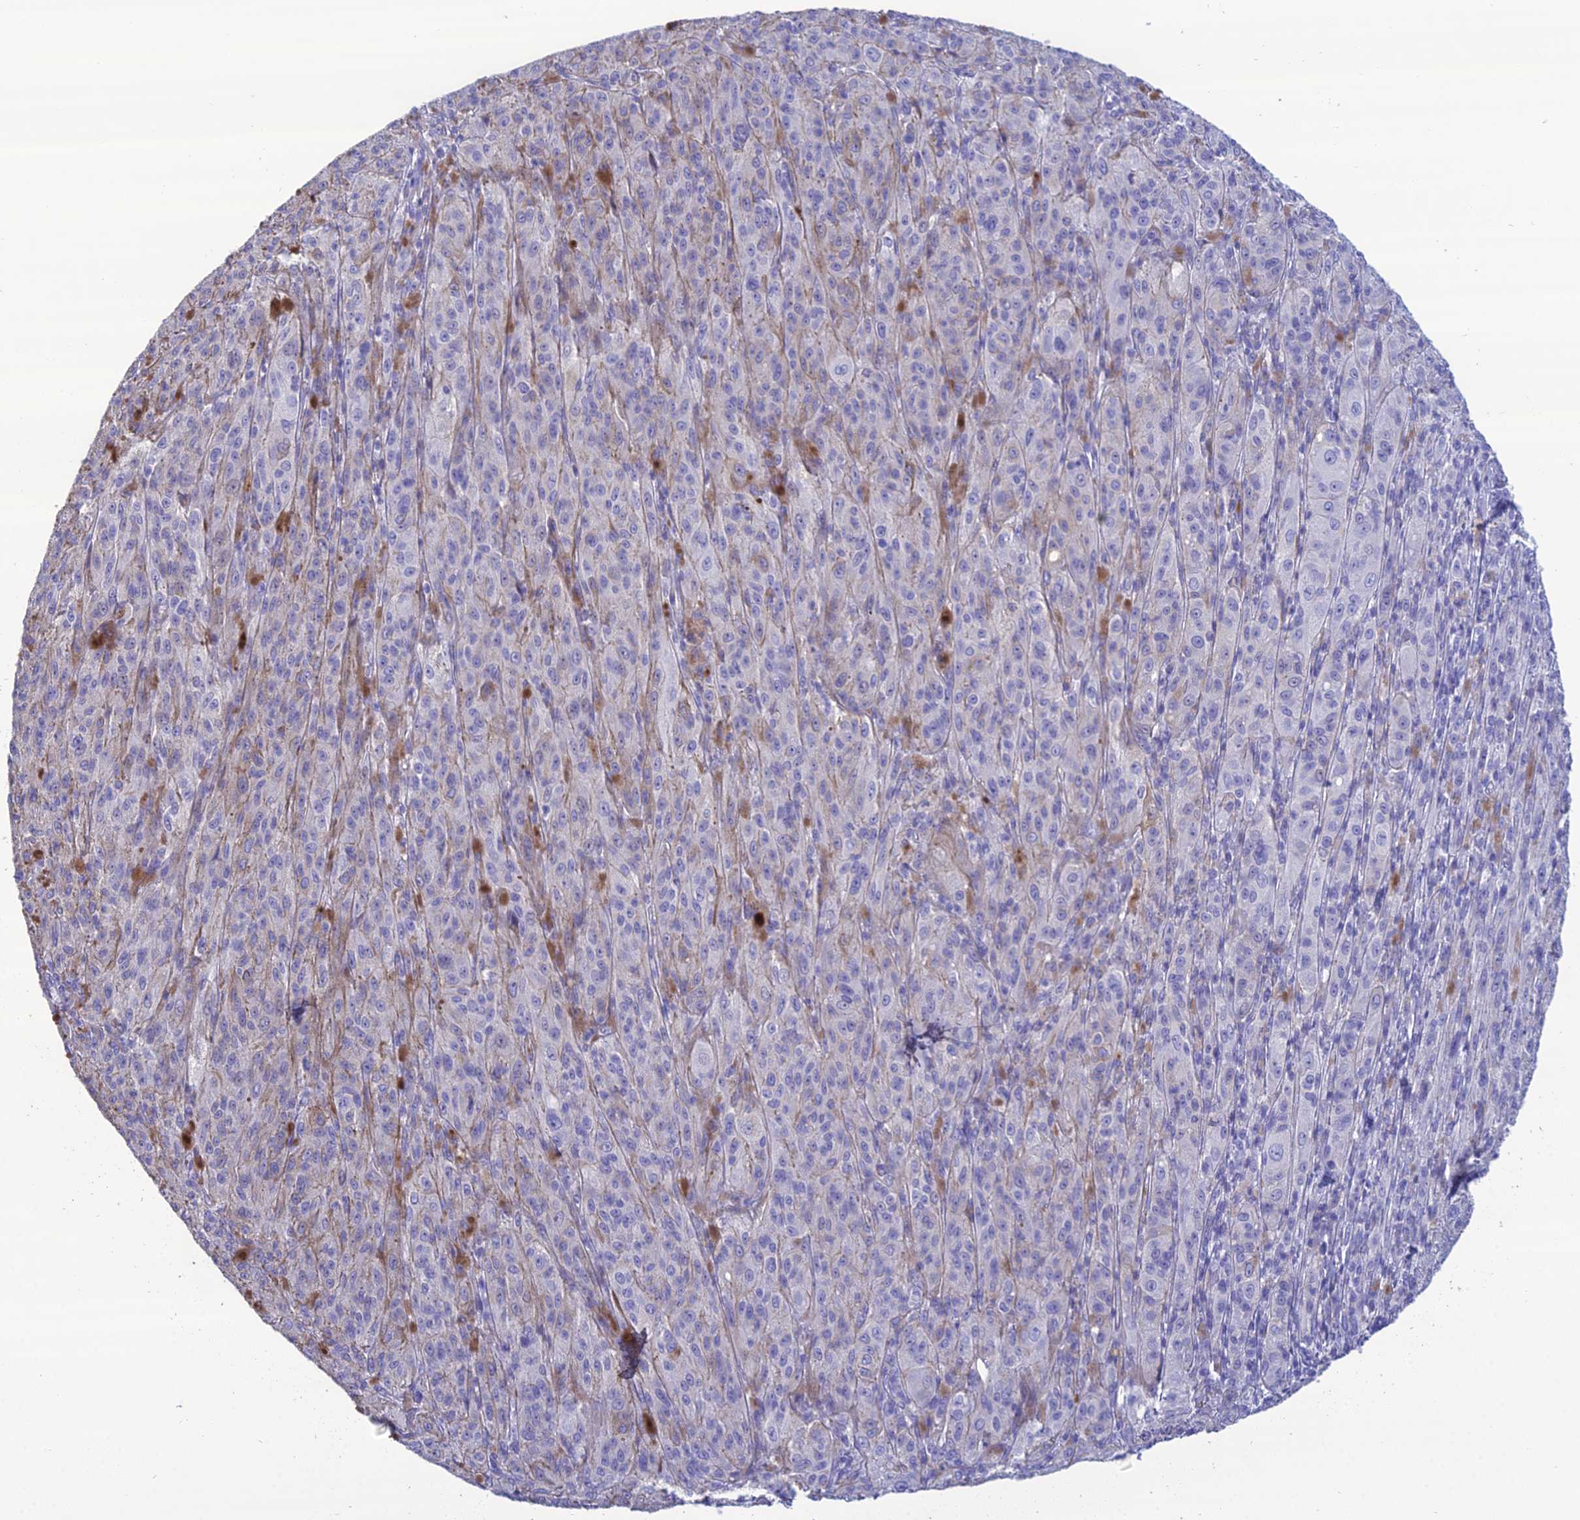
{"staining": {"intensity": "negative", "quantity": "none", "location": "none"}, "tissue": "melanoma", "cell_type": "Tumor cells", "image_type": "cancer", "snomed": [{"axis": "morphology", "description": "Malignant melanoma, NOS"}, {"axis": "topography", "description": "Skin"}], "caption": "Histopathology image shows no protein staining in tumor cells of melanoma tissue.", "gene": "OR56B1", "patient": {"sex": "female", "age": 52}}